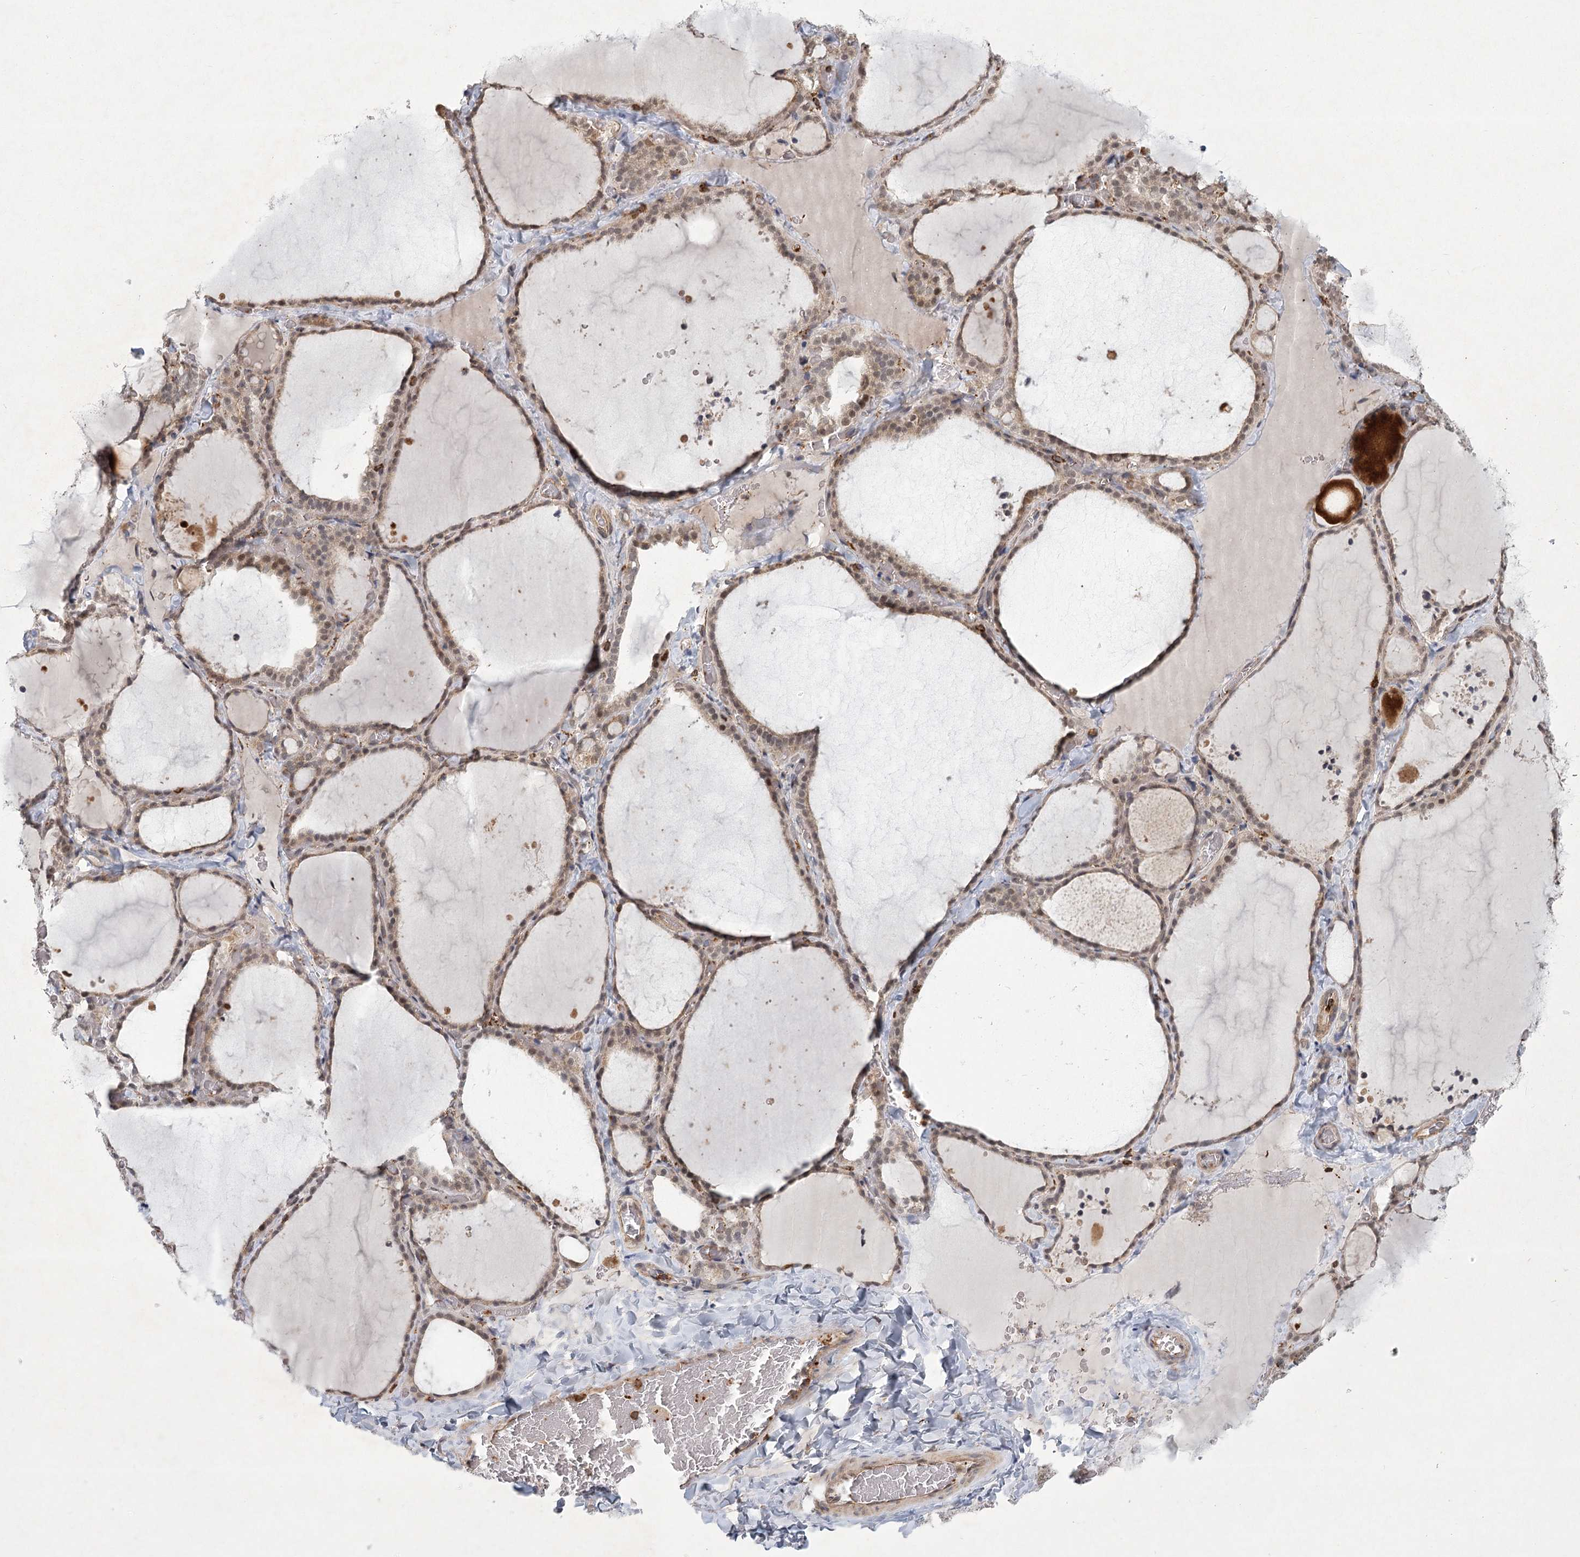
{"staining": {"intensity": "negative", "quantity": "none", "location": "none"}, "tissue": "thyroid gland", "cell_type": "Glandular cells", "image_type": "normal", "snomed": [{"axis": "morphology", "description": "Normal tissue, NOS"}, {"axis": "topography", "description": "Thyroid gland"}], "caption": "Immunohistochemistry histopathology image of unremarkable thyroid gland stained for a protein (brown), which demonstrates no staining in glandular cells.", "gene": "MEPE", "patient": {"sex": "female", "age": 22}}